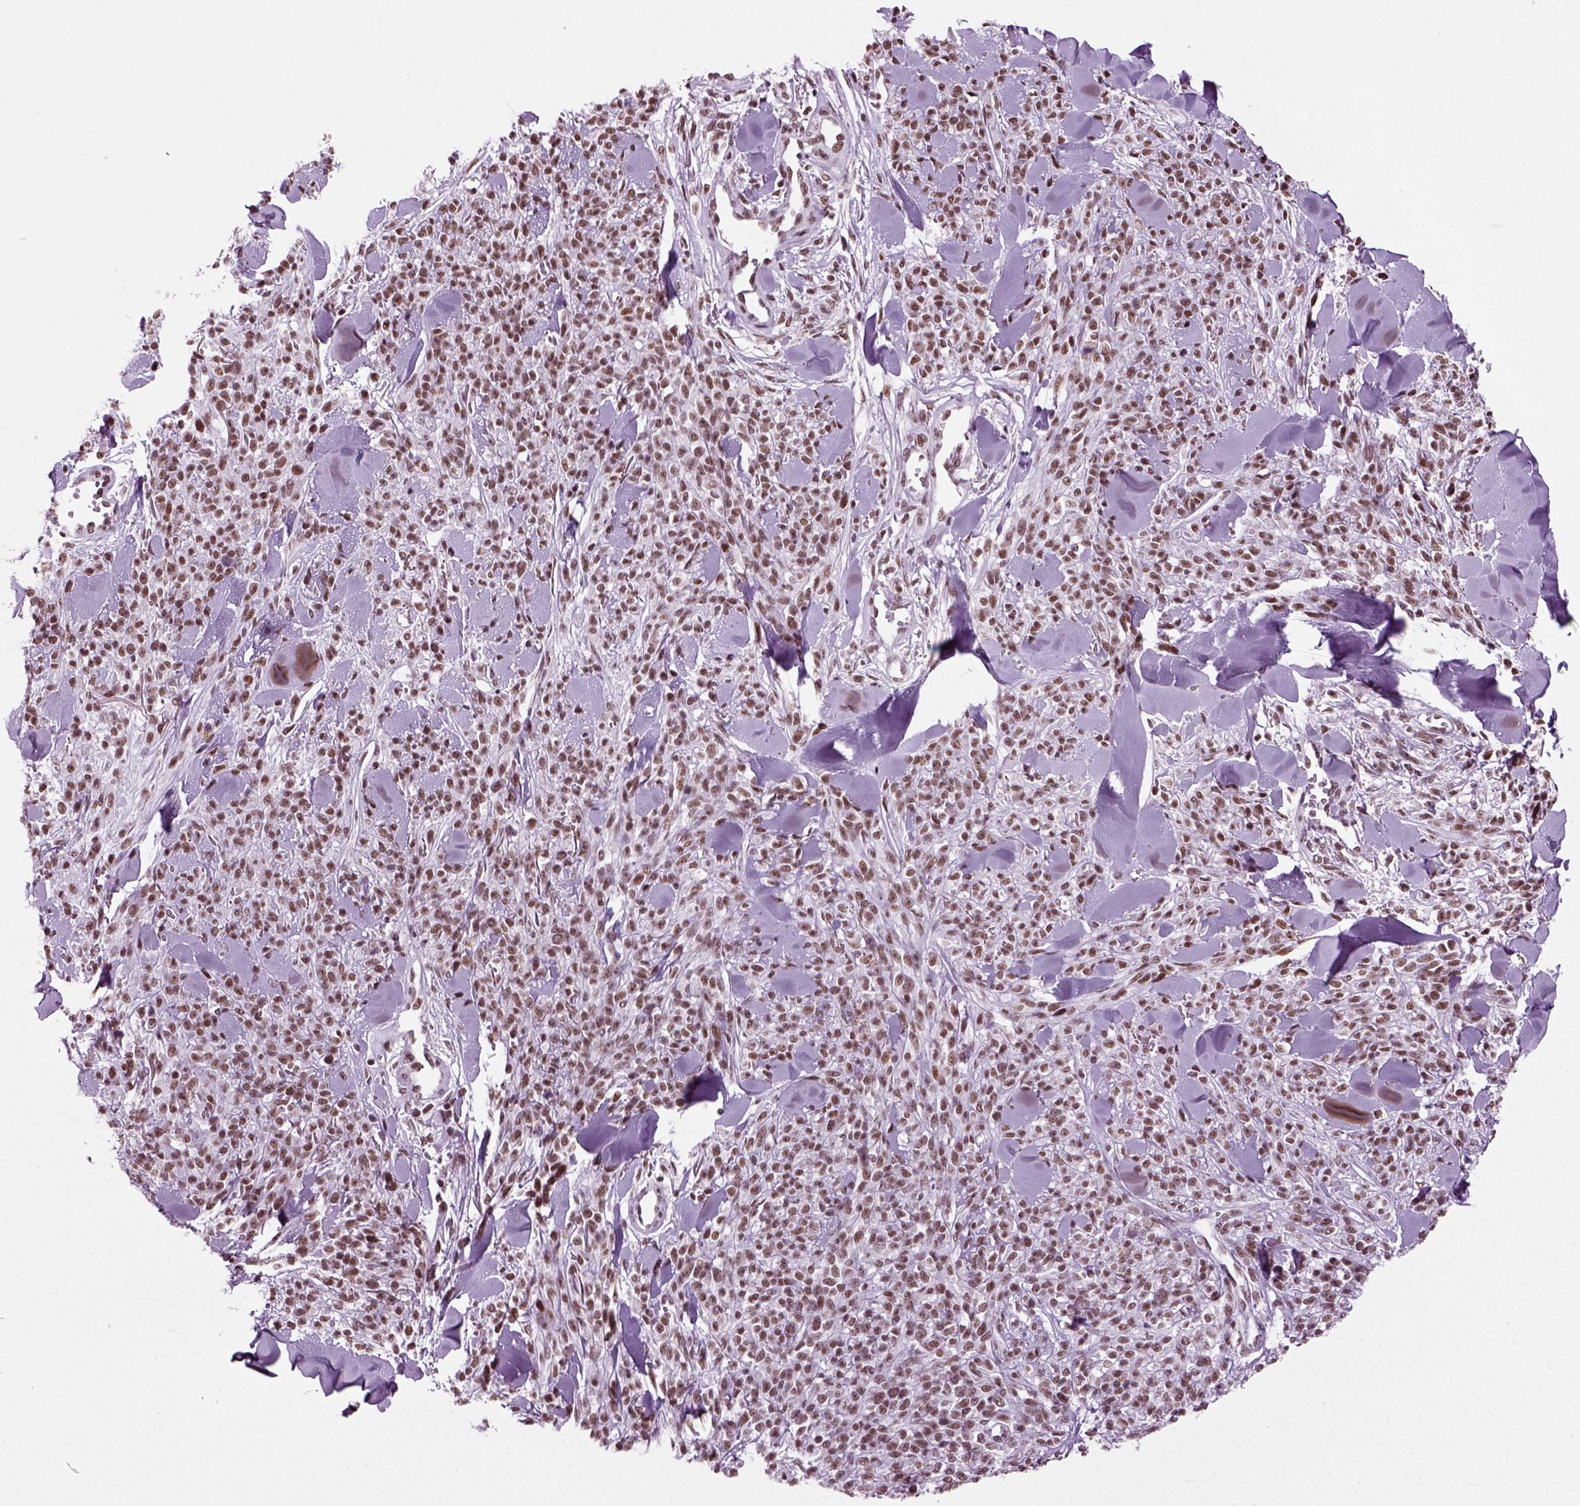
{"staining": {"intensity": "strong", "quantity": ">75%", "location": "nuclear"}, "tissue": "melanoma", "cell_type": "Tumor cells", "image_type": "cancer", "snomed": [{"axis": "morphology", "description": "Malignant melanoma, NOS"}, {"axis": "topography", "description": "Skin"}, {"axis": "topography", "description": "Skin of trunk"}], "caption": "The immunohistochemical stain shows strong nuclear positivity in tumor cells of melanoma tissue.", "gene": "RCOR3", "patient": {"sex": "male", "age": 74}}